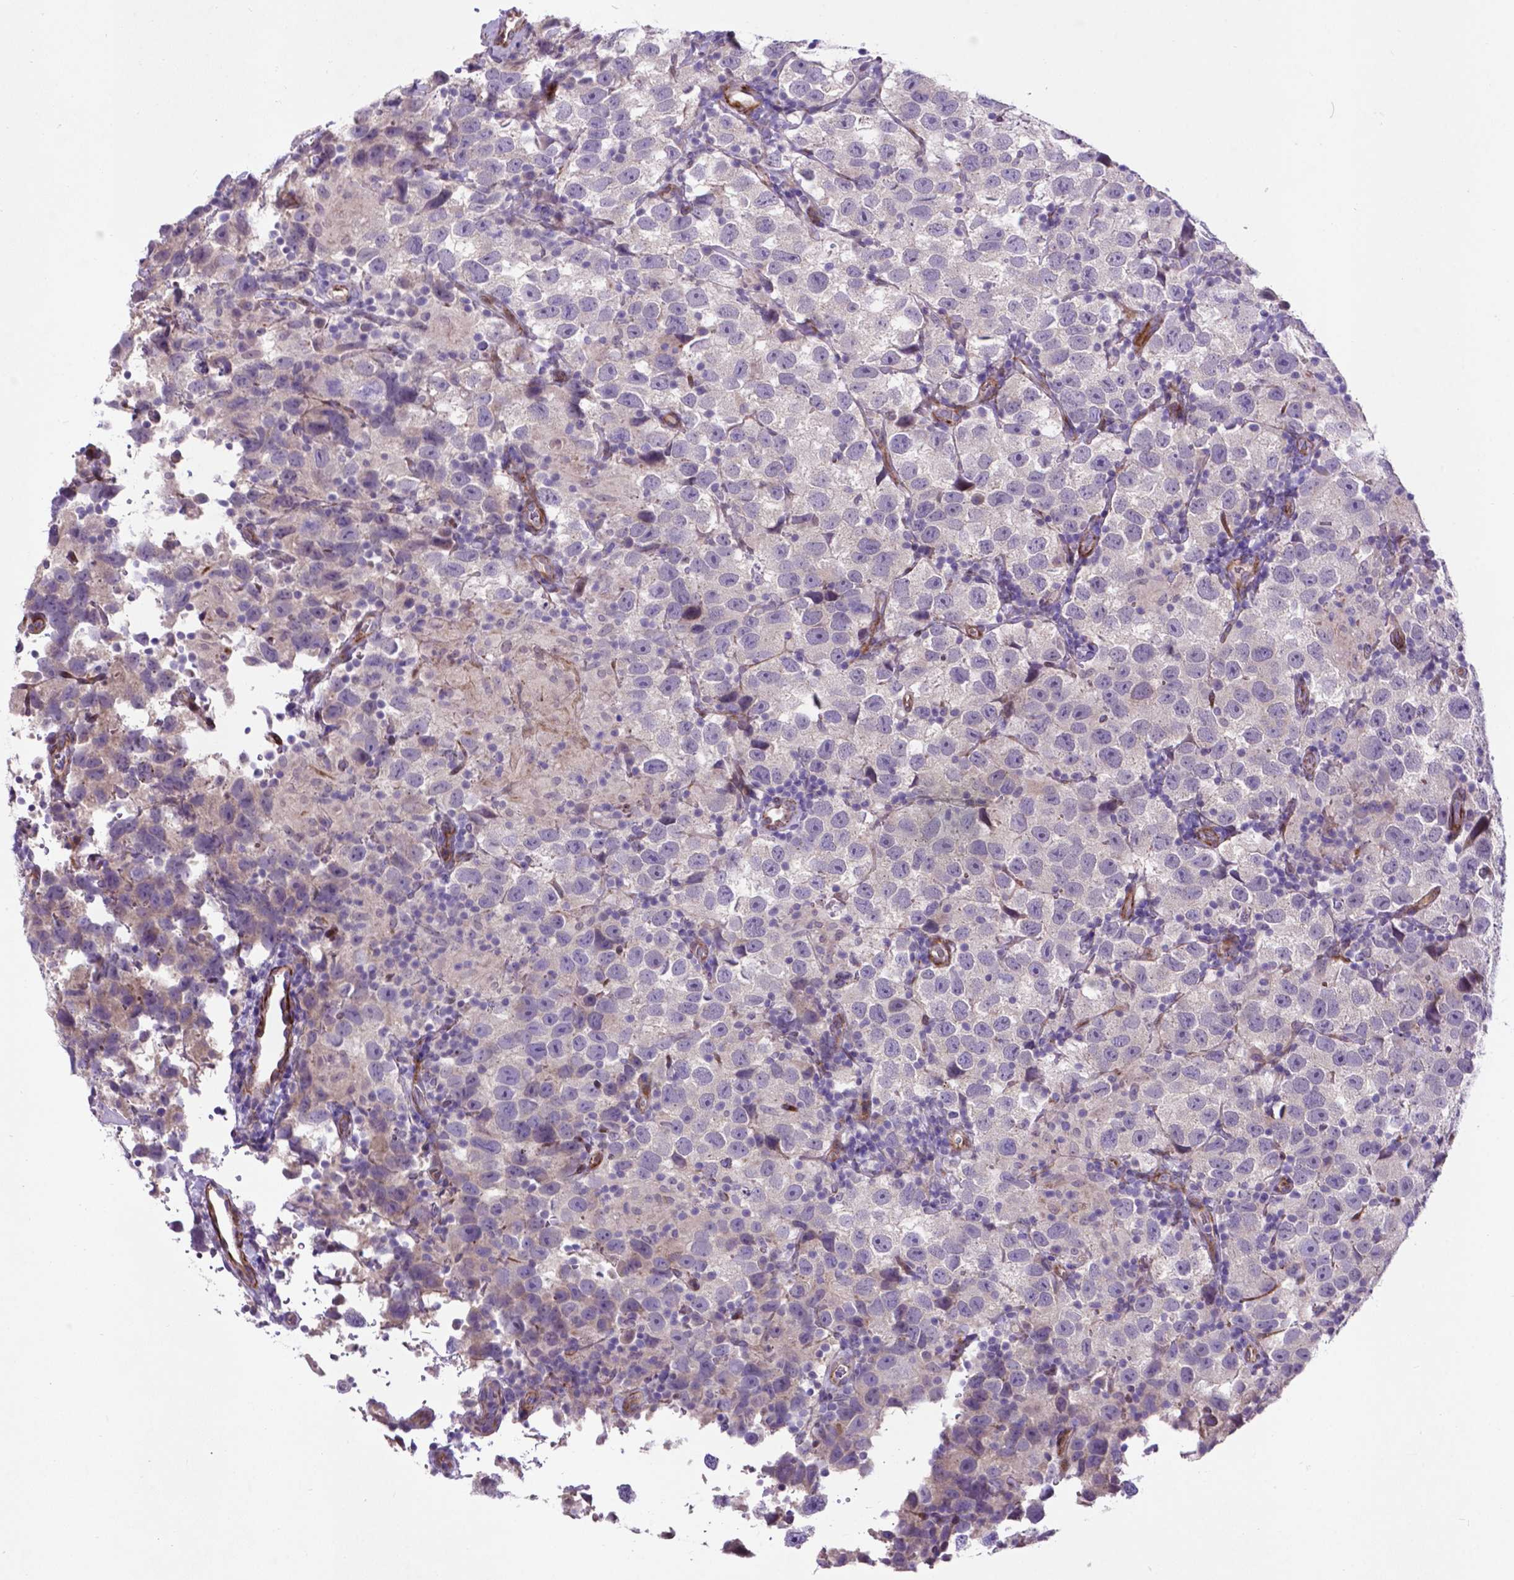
{"staining": {"intensity": "negative", "quantity": "none", "location": "none"}, "tissue": "testis cancer", "cell_type": "Tumor cells", "image_type": "cancer", "snomed": [{"axis": "morphology", "description": "Seminoma, NOS"}, {"axis": "topography", "description": "Testis"}], "caption": "Tumor cells are negative for protein expression in human testis cancer (seminoma).", "gene": "PFKFB4", "patient": {"sex": "male", "age": 26}}